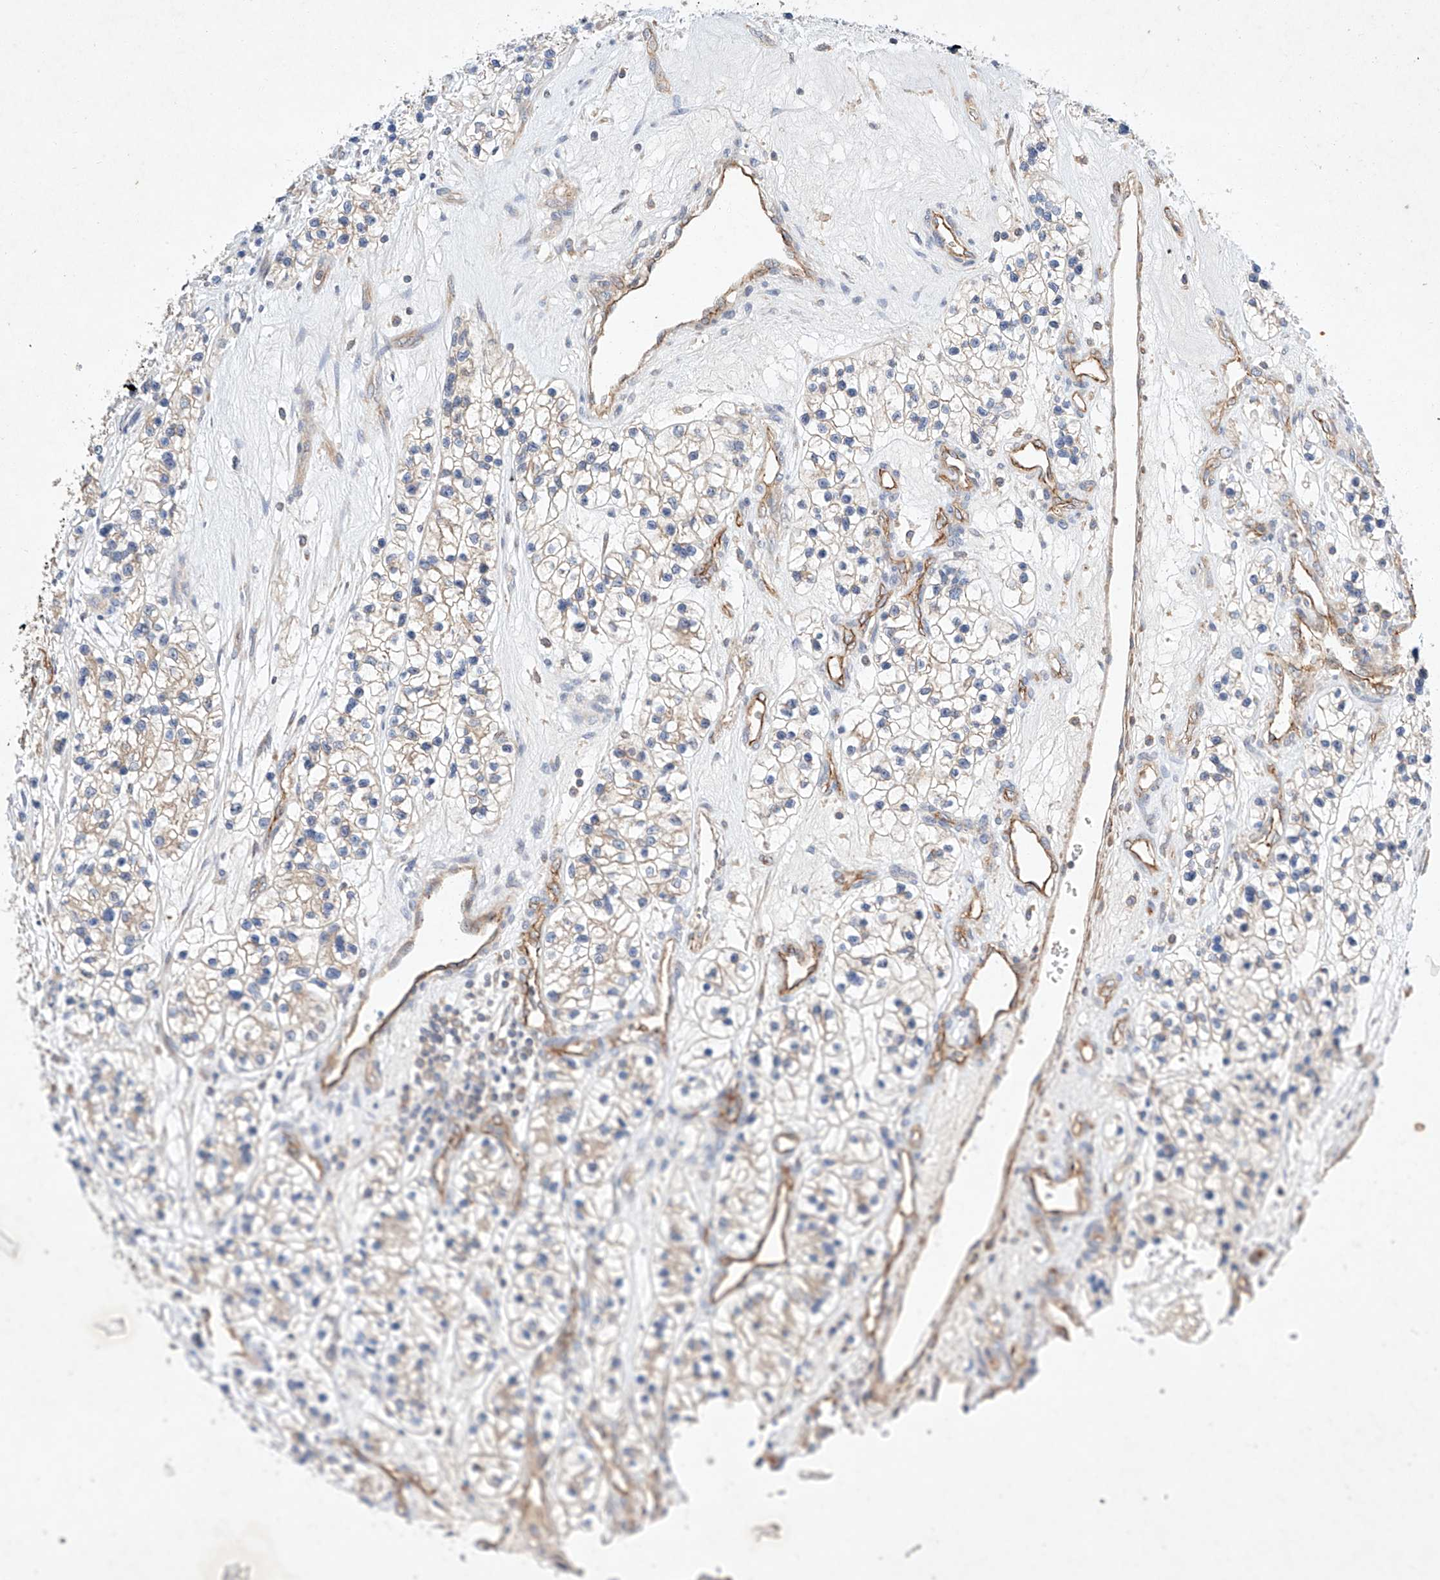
{"staining": {"intensity": "negative", "quantity": "none", "location": "none"}, "tissue": "renal cancer", "cell_type": "Tumor cells", "image_type": "cancer", "snomed": [{"axis": "morphology", "description": "Adenocarcinoma, NOS"}, {"axis": "topography", "description": "Kidney"}], "caption": "Tumor cells show no significant expression in renal cancer.", "gene": "C6orf118", "patient": {"sex": "female", "age": 57}}